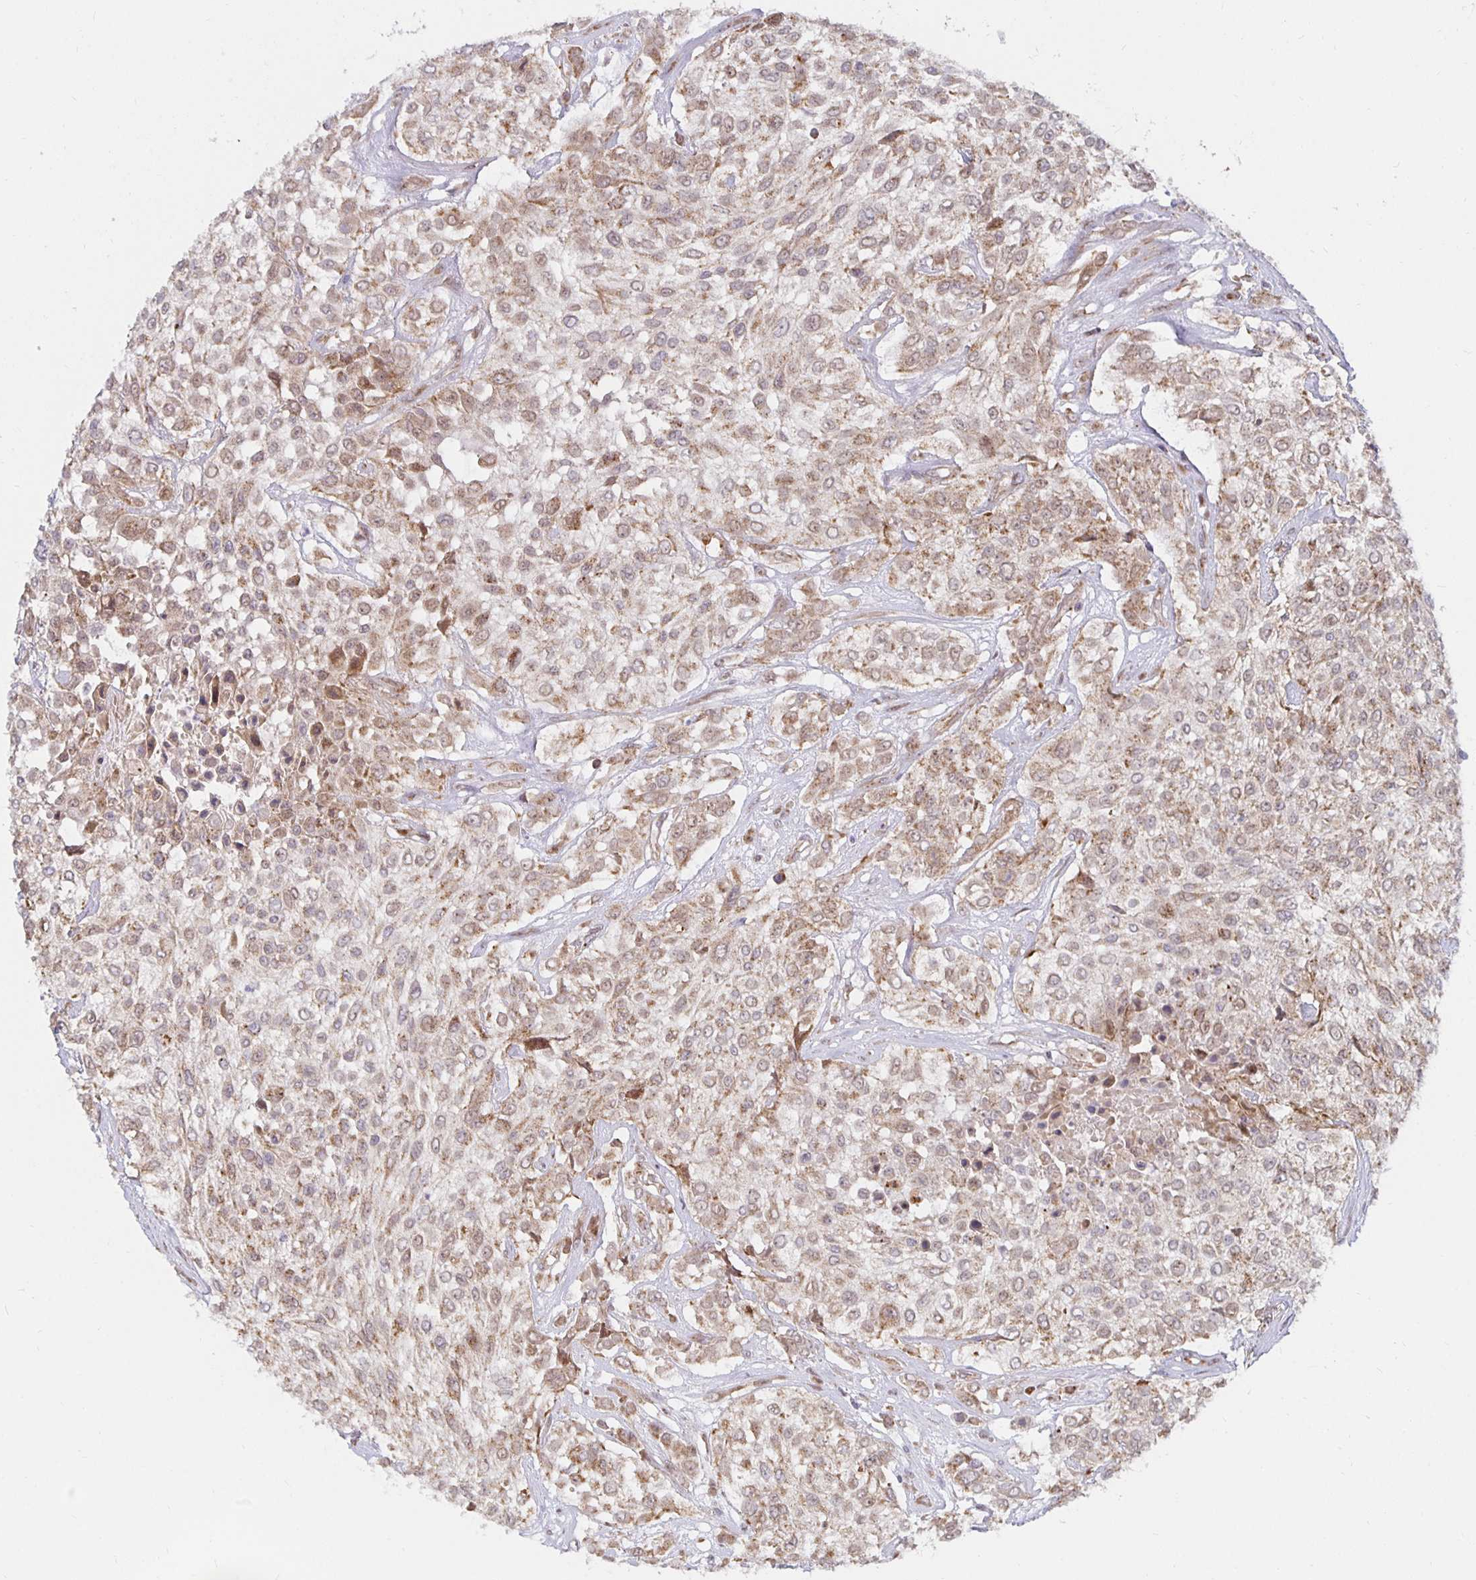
{"staining": {"intensity": "moderate", "quantity": ">75%", "location": "cytoplasmic/membranous"}, "tissue": "urothelial cancer", "cell_type": "Tumor cells", "image_type": "cancer", "snomed": [{"axis": "morphology", "description": "Urothelial carcinoma, High grade"}, {"axis": "topography", "description": "Urinary bladder"}], "caption": "Urothelial cancer stained with DAB immunohistochemistry (IHC) reveals medium levels of moderate cytoplasmic/membranous expression in about >75% of tumor cells.", "gene": "MRPL28", "patient": {"sex": "male", "age": 57}}